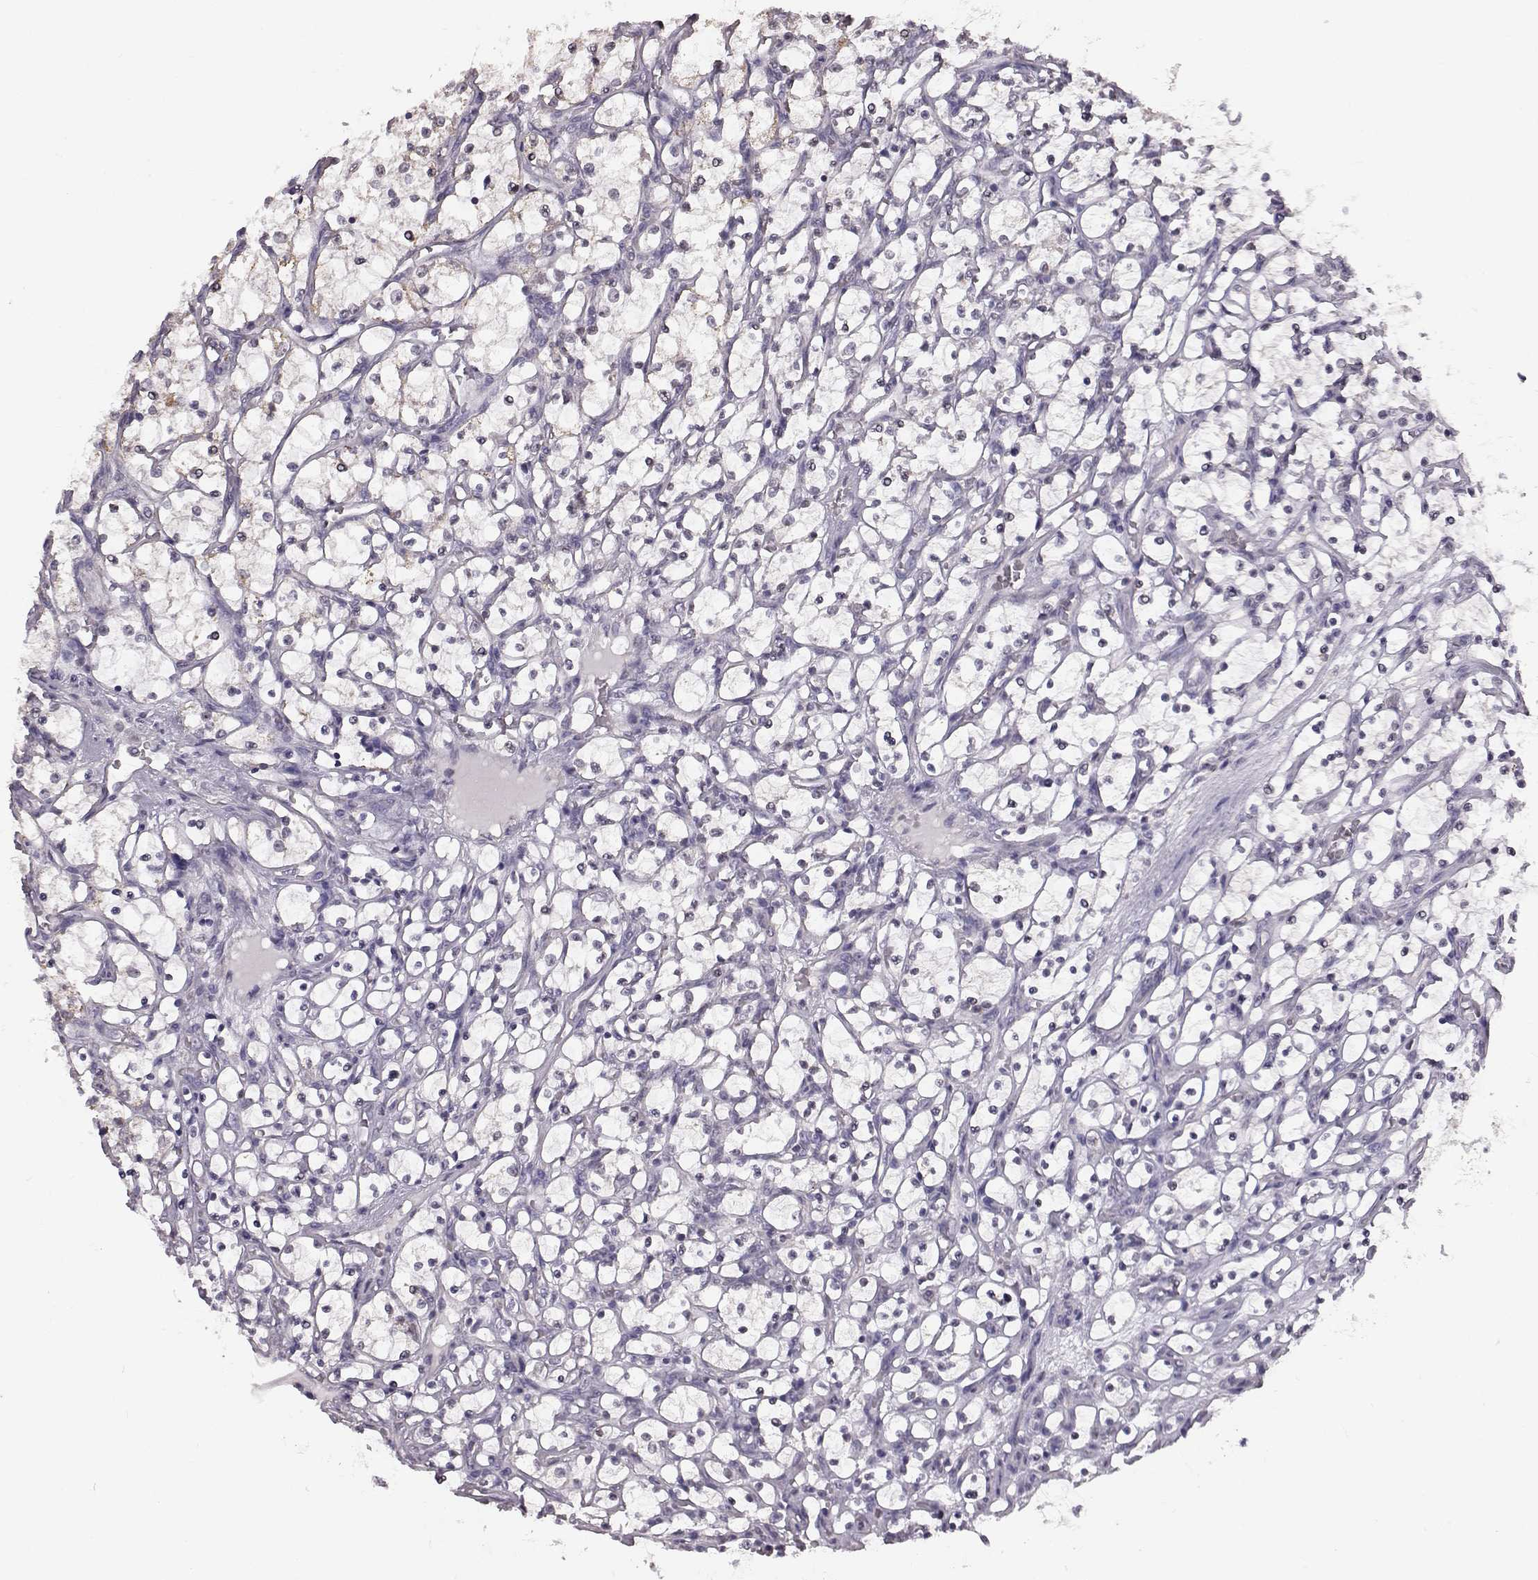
{"staining": {"intensity": "negative", "quantity": "none", "location": "none"}, "tissue": "renal cancer", "cell_type": "Tumor cells", "image_type": "cancer", "snomed": [{"axis": "morphology", "description": "Adenocarcinoma, NOS"}, {"axis": "topography", "description": "Kidney"}], "caption": "IHC image of human renal adenocarcinoma stained for a protein (brown), which shows no staining in tumor cells.", "gene": "ALDH3A1", "patient": {"sex": "female", "age": 69}}